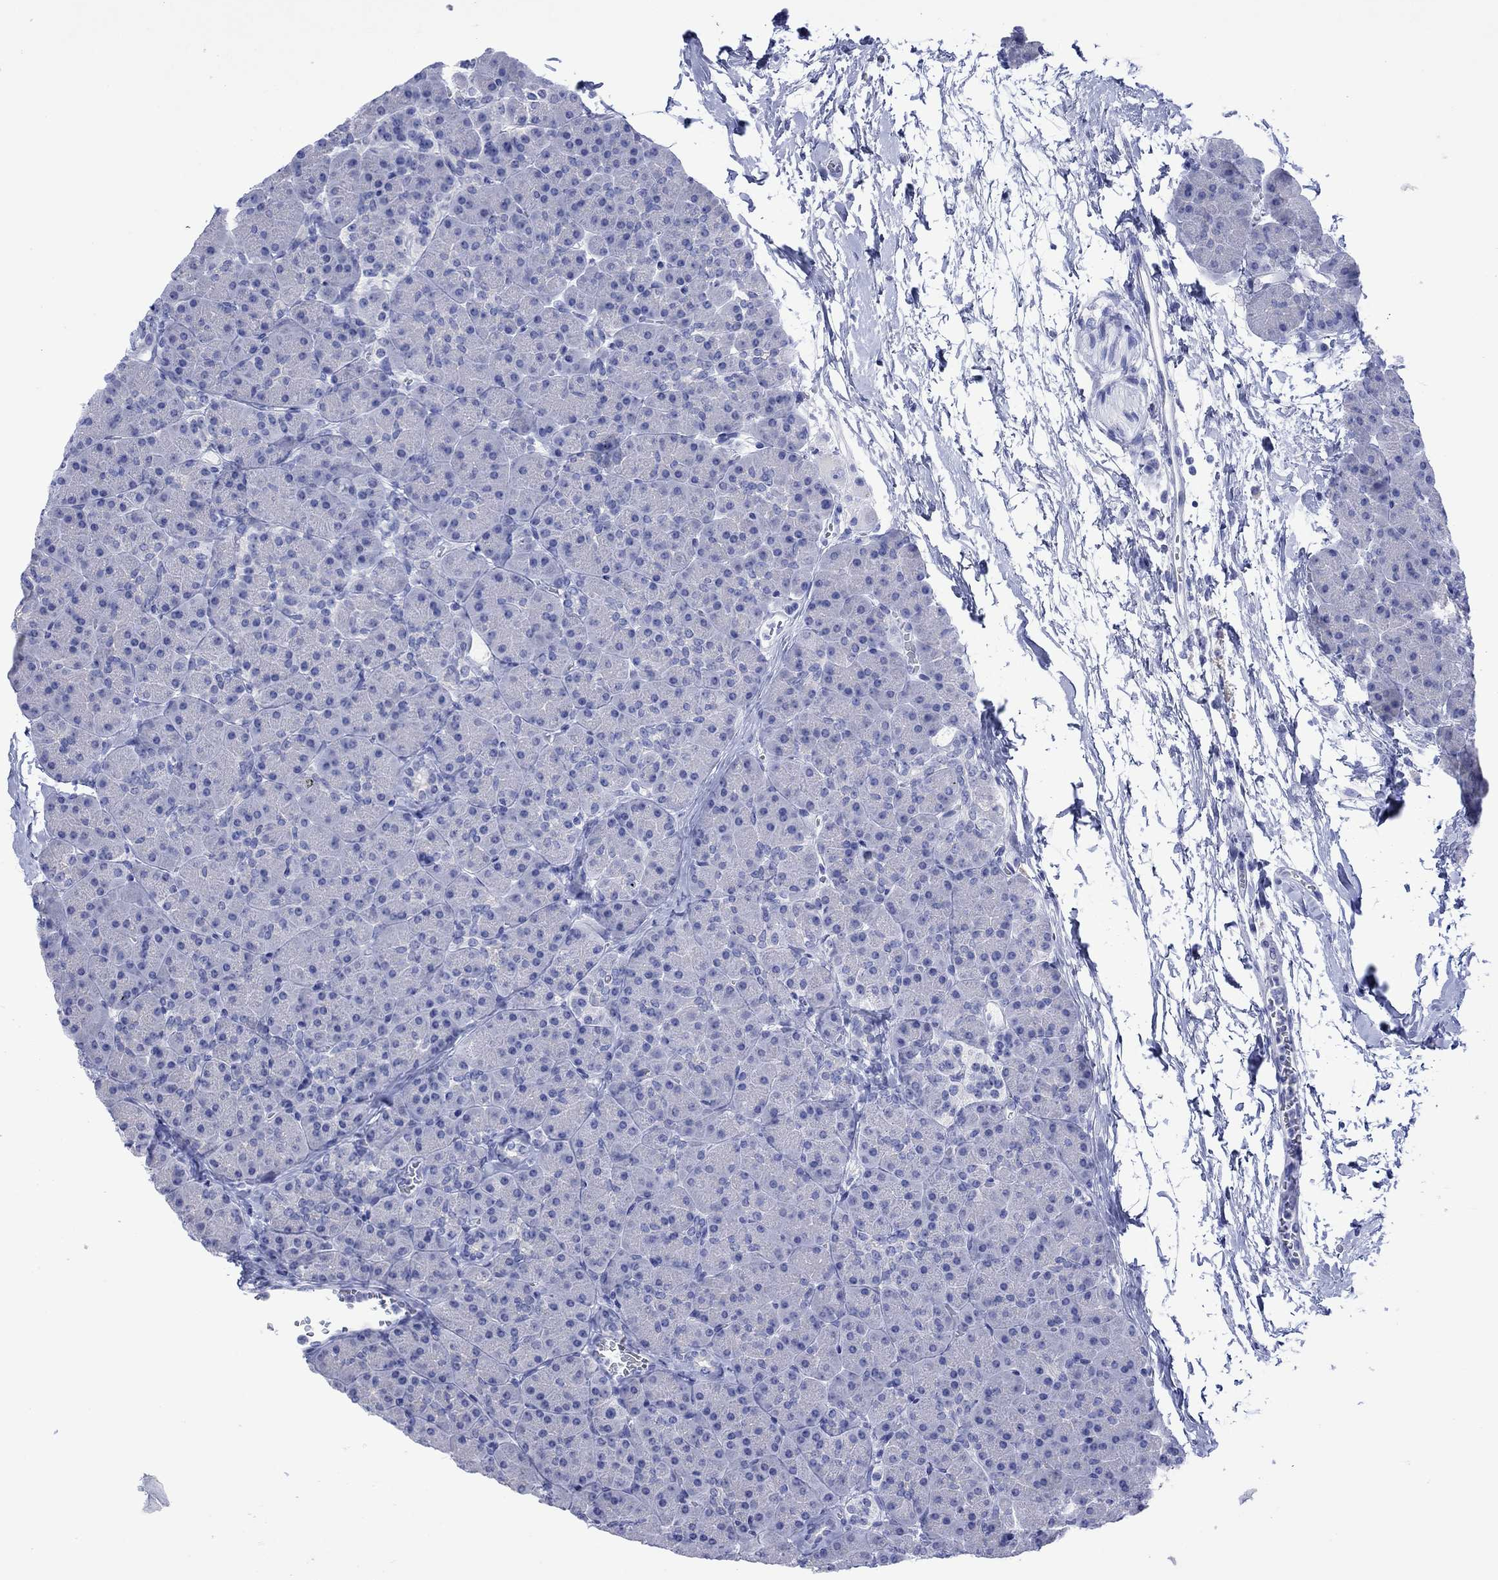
{"staining": {"intensity": "negative", "quantity": "none", "location": "none"}, "tissue": "pancreas", "cell_type": "Exocrine glandular cells", "image_type": "normal", "snomed": [{"axis": "morphology", "description": "Normal tissue, NOS"}, {"axis": "topography", "description": "Pancreas"}], "caption": "Exocrine glandular cells show no significant positivity in normal pancreas.", "gene": "MLANA", "patient": {"sex": "female", "age": 44}}